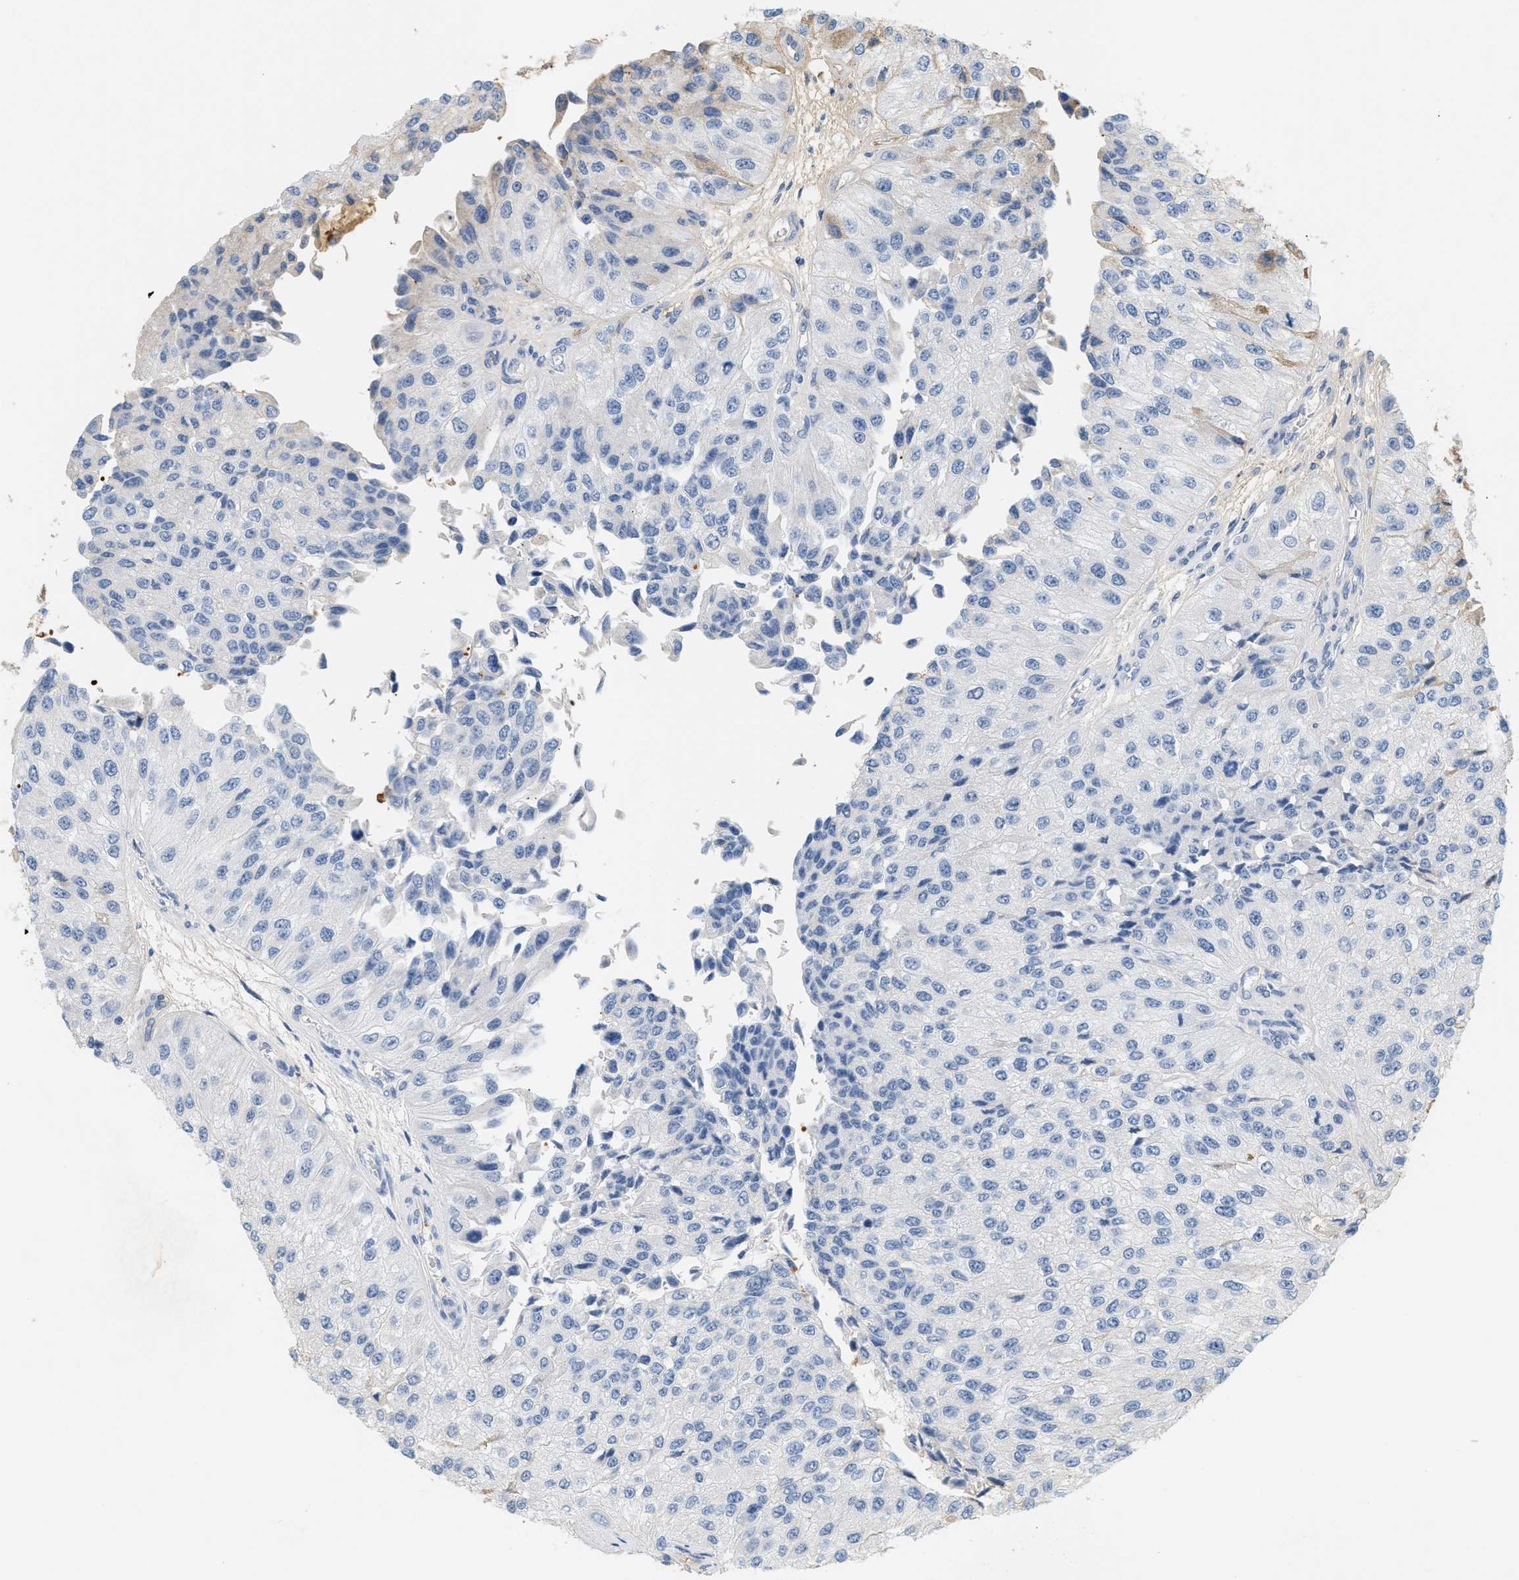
{"staining": {"intensity": "negative", "quantity": "none", "location": "none"}, "tissue": "urothelial cancer", "cell_type": "Tumor cells", "image_type": "cancer", "snomed": [{"axis": "morphology", "description": "Urothelial carcinoma, High grade"}, {"axis": "topography", "description": "Kidney"}, {"axis": "topography", "description": "Urinary bladder"}], "caption": "Tumor cells are negative for protein expression in human urothelial carcinoma (high-grade).", "gene": "CFH", "patient": {"sex": "male", "age": 77}}